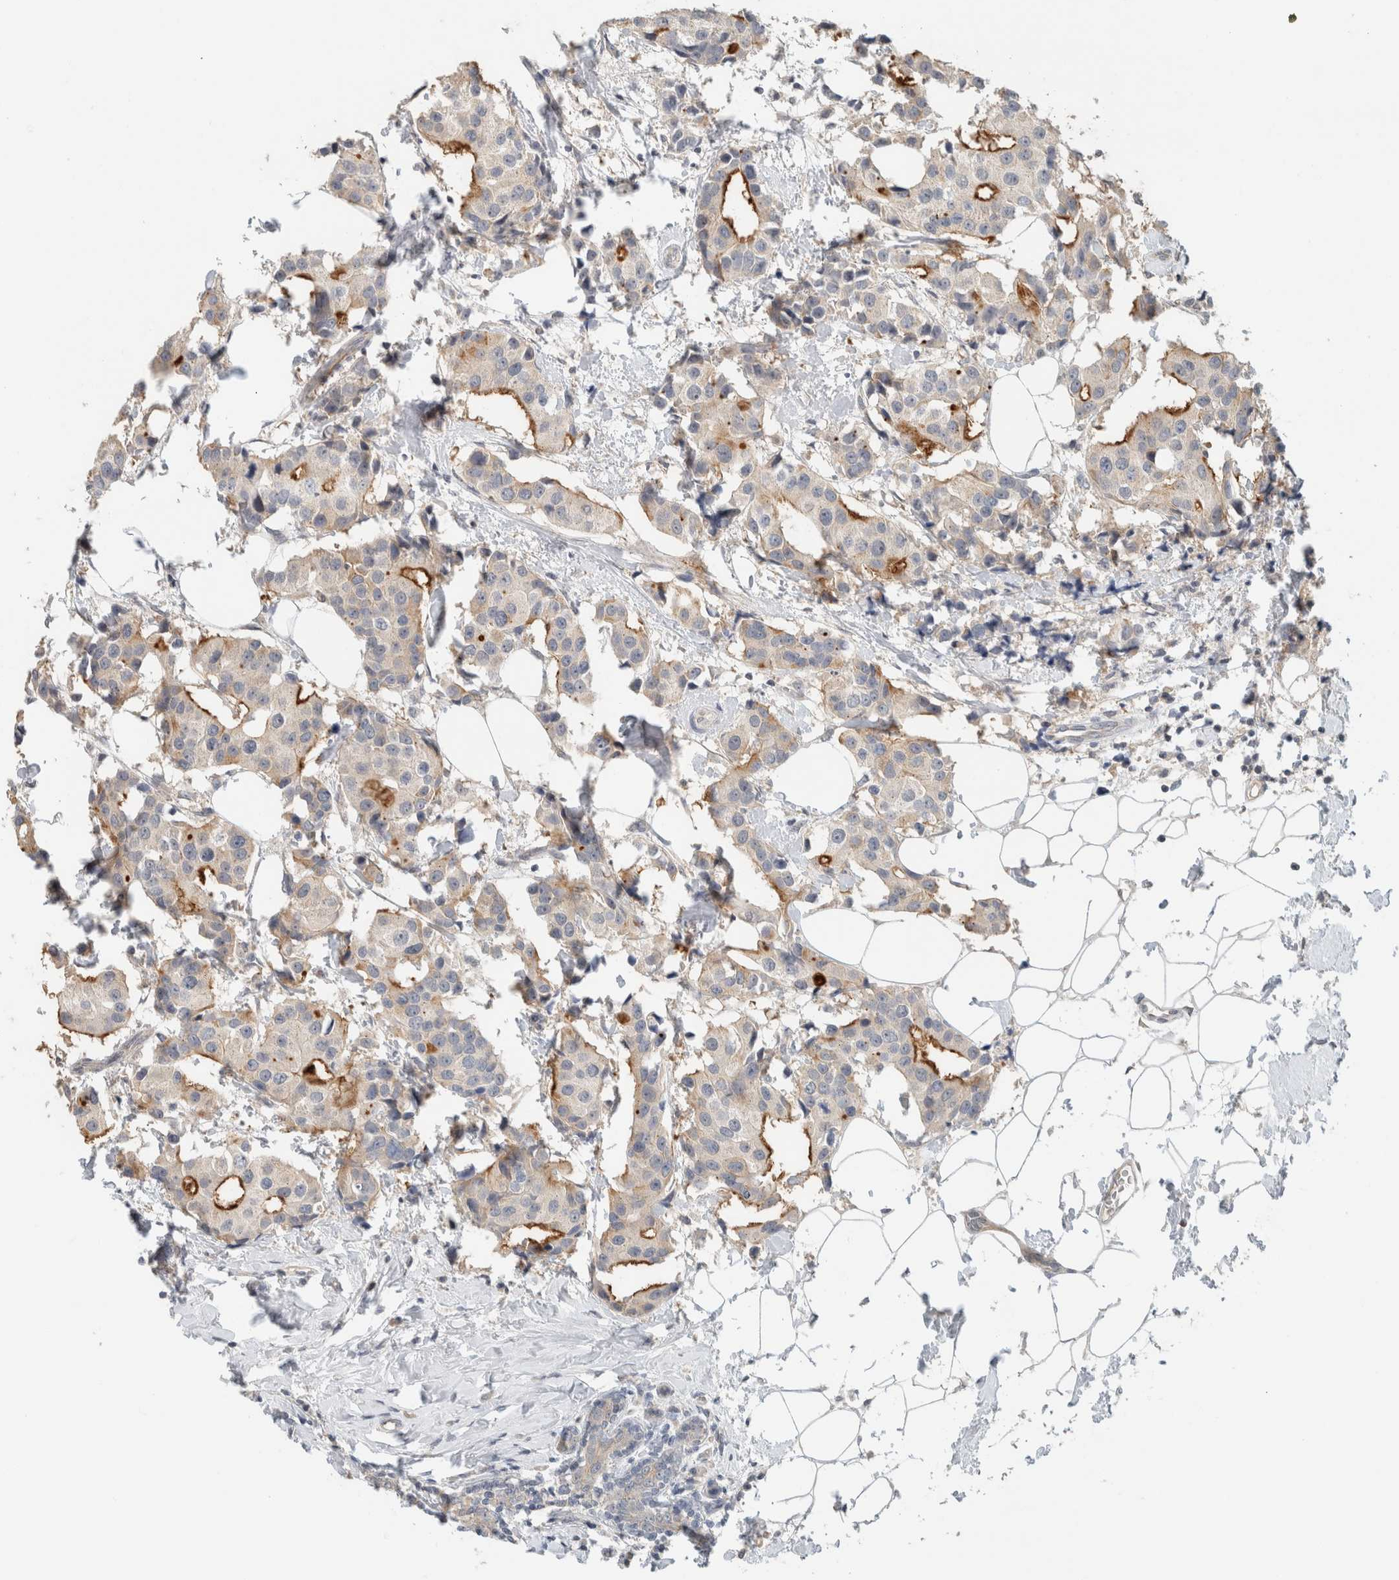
{"staining": {"intensity": "moderate", "quantity": "<25%", "location": "cytoplasmic/membranous"}, "tissue": "breast cancer", "cell_type": "Tumor cells", "image_type": "cancer", "snomed": [{"axis": "morphology", "description": "Normal tissue, NOS"}, {"axis": "morphology", "description": "Duct carcinoma"}, {"axis": "topography", "description": "Breast"}], "caption": "Human invasive ductal carcinoma (breast) stained for a protein (brown) displays moderate cytoplasmic/membranous positive staining in approximately <25% of tumor cells.", "gene": "ERCC6L2", "patient": {"sex": "female", "age": 39}}